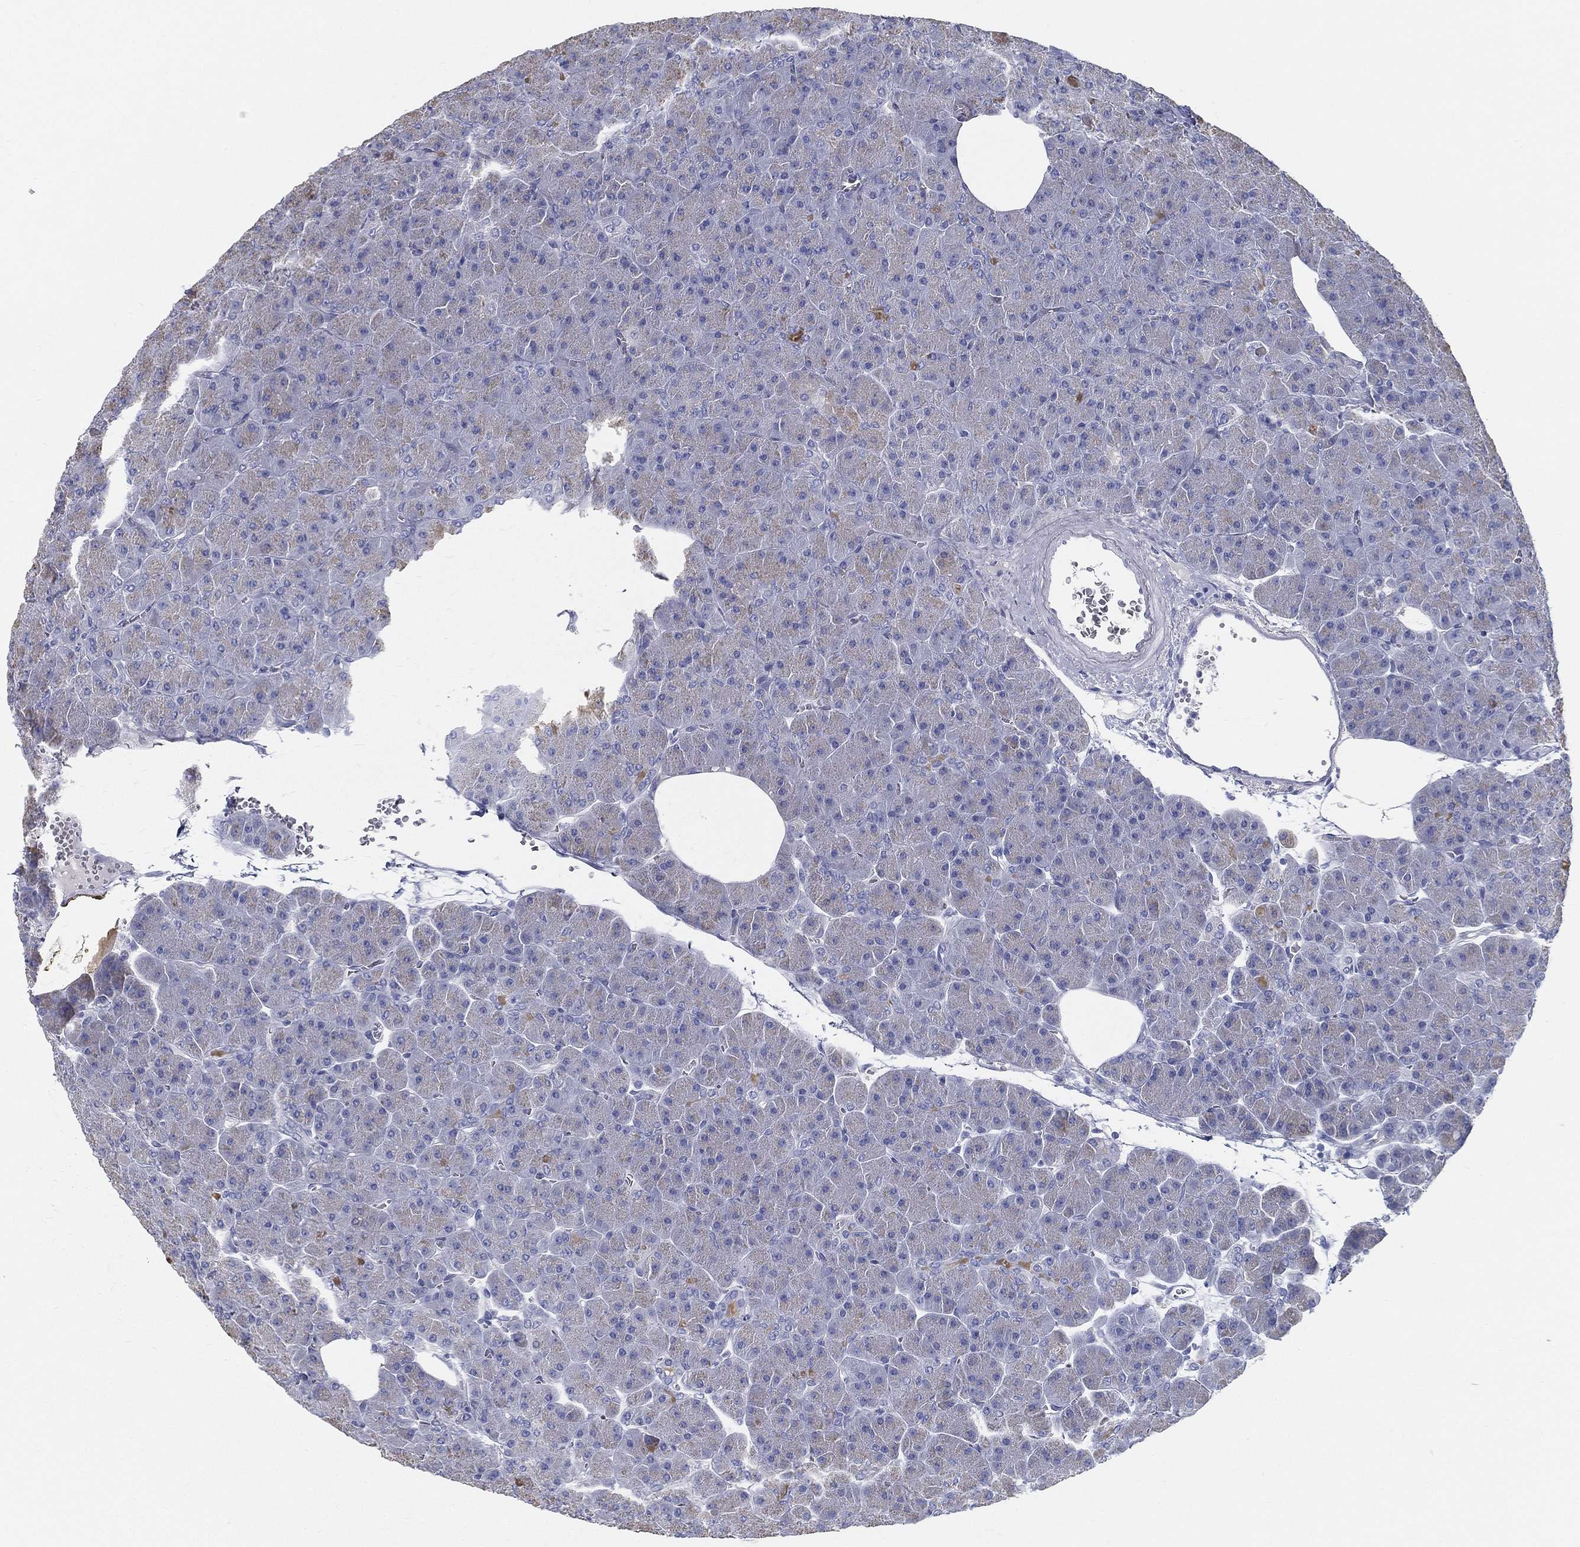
{"staining": {"intensity": "weak", "quantity": "<25%", "location": "cytoplasmic/membranous"}, "tissue": "pancreas", "cell_type": "Exocrine glandular cells", "image_type": "normal", "snomed": [{"axis": "morphology", "description": "Normal tissue, NOS"}, {"axis": "topography", "description": "Pancreas"}], "caption": "The immunohistochemistry photomicrograph has no significant positivity in exocrine glandular cells of pancreas. (DAB immunohistochemistry with hematoxylin counter stain).", "gene": "STS", "patient": {"sex": "male", "age": 61}}